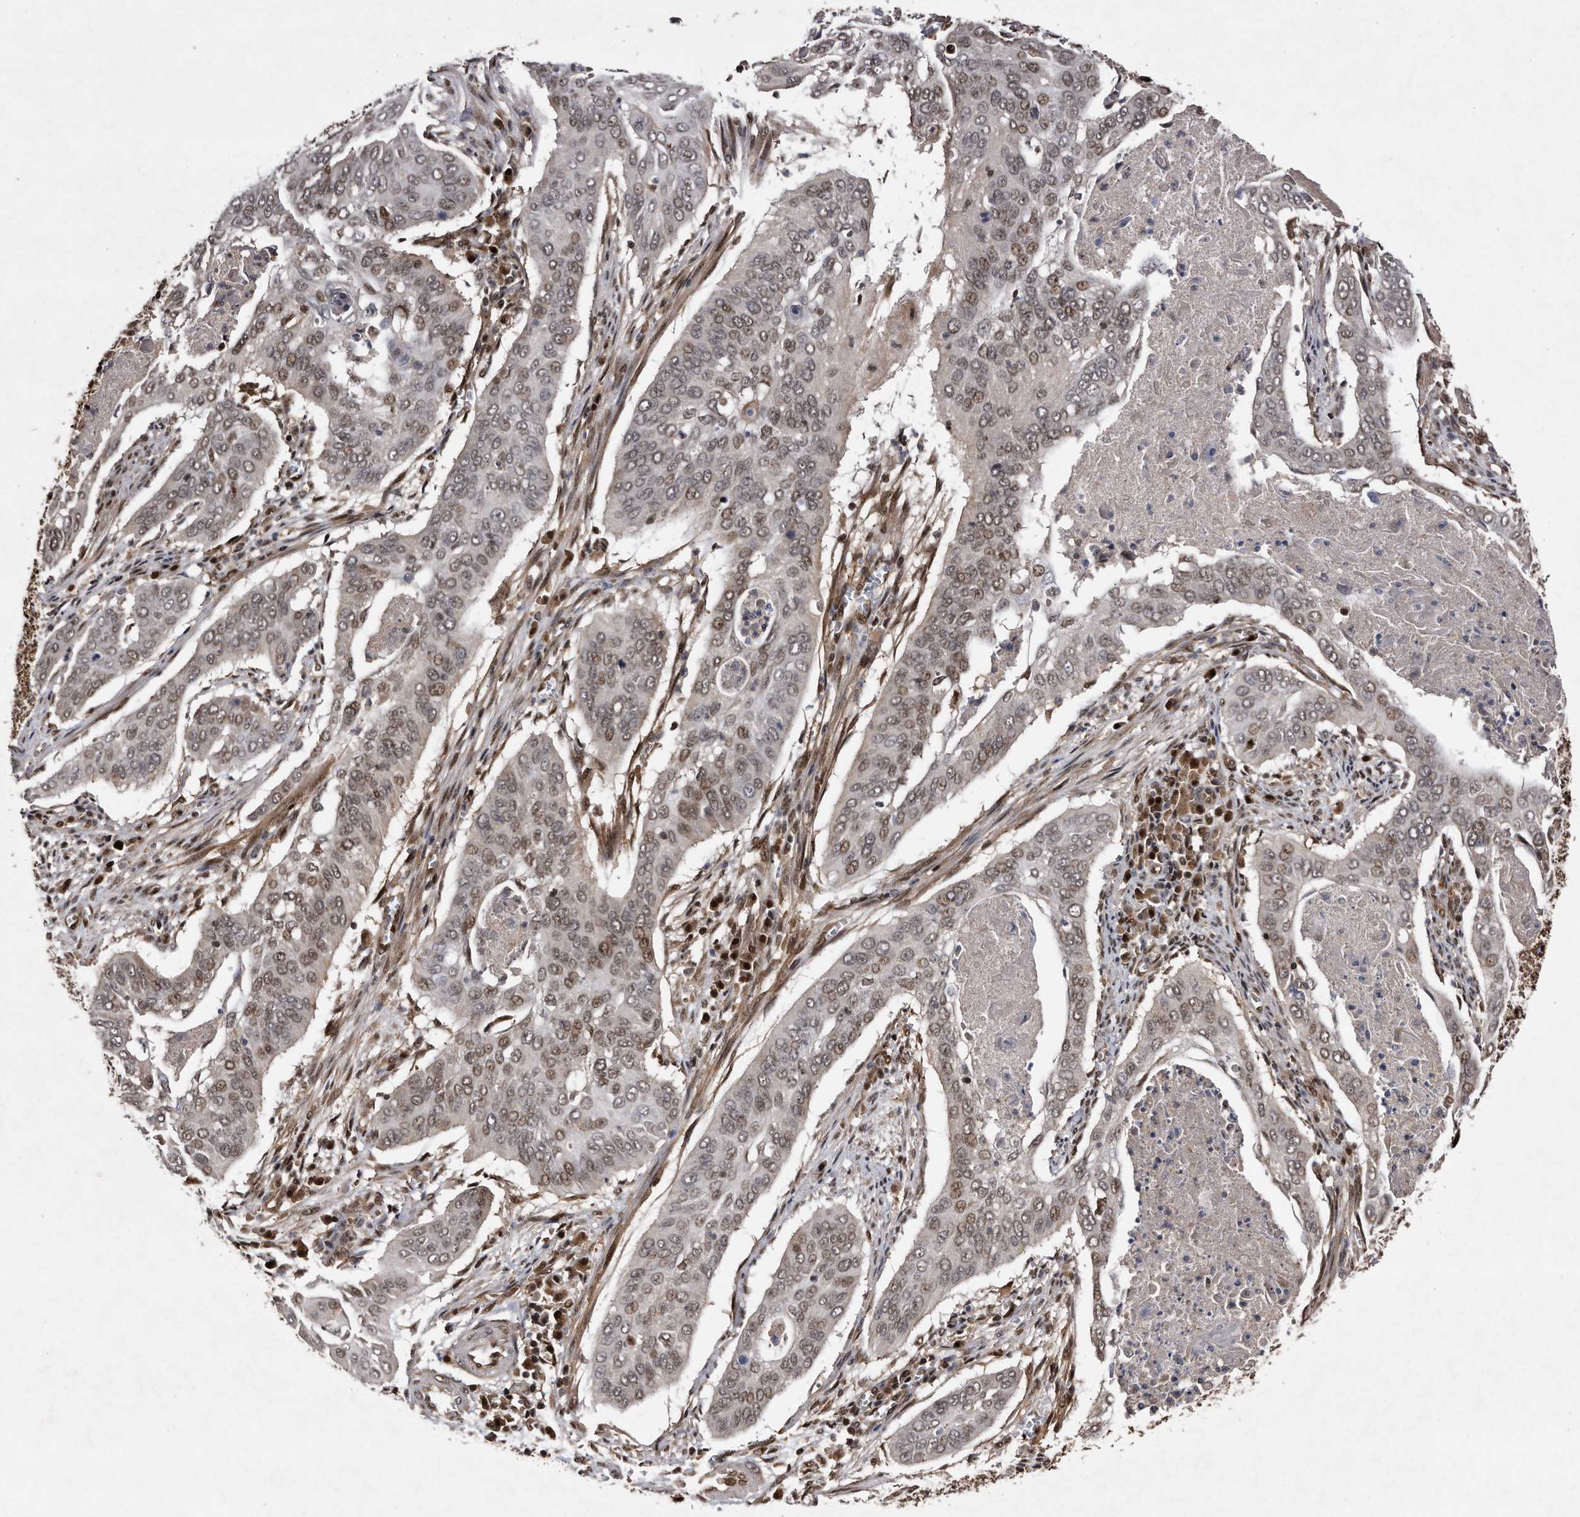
{"staining": {"intensity": "moderate", "quantity": ">75%", "location": "nuclear"}, "tissue": "cervical cancer", "cell_type": "Tumor cells", "image_type": "cancer", "snomed": [{"axis": "morphology", "description": "Squamous cell carcinoma, NOS"}, {"axis": "topography", "description": "Cervix"}], "caption": "Immunohistochemical staining of human cervical squamous cell carcinoma exhibits medium levels of moderate nuclear staining in approximately >75% of tumor cells.", "gene": "RAD23B", "patient": {"sex": "female", "age": 39}}